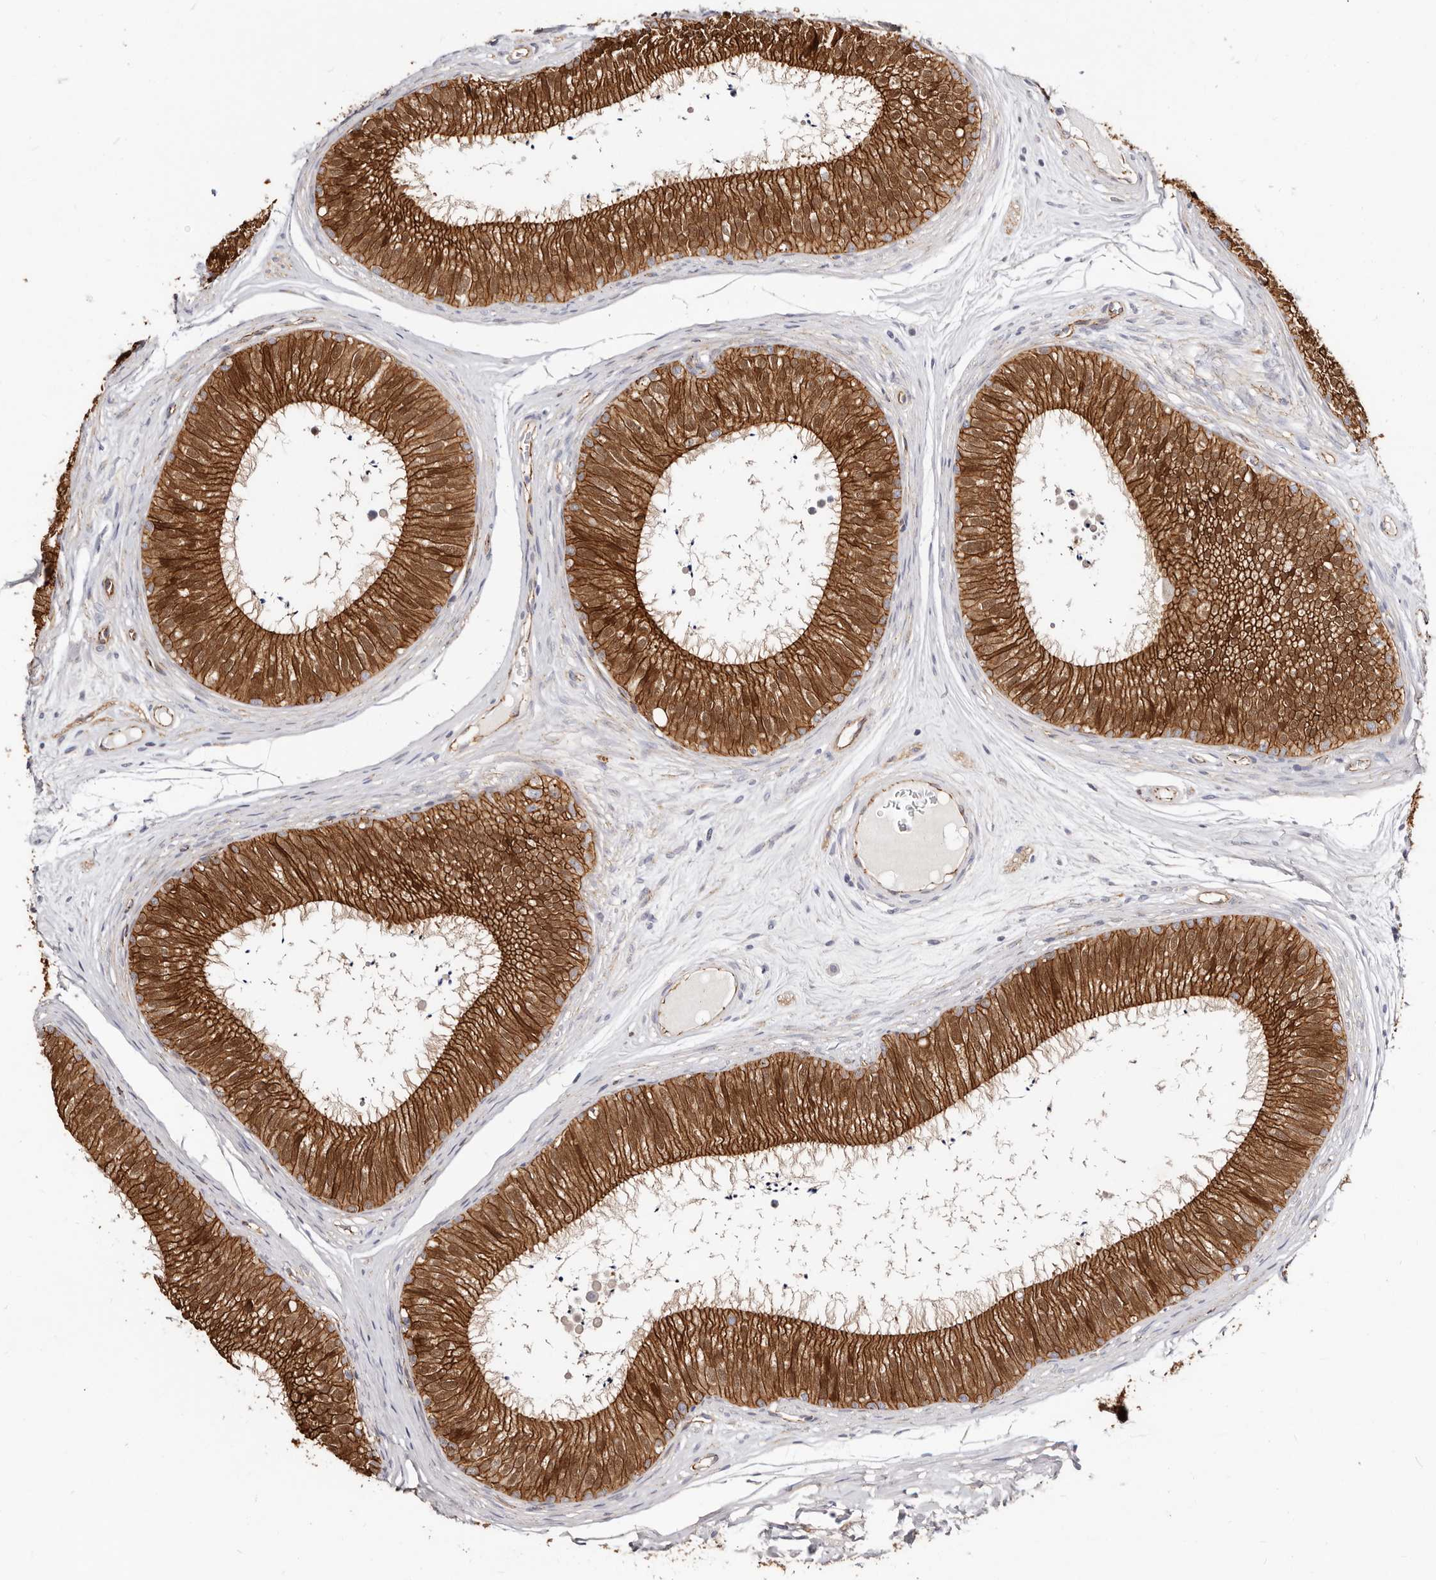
{"staining": {"intensity": "strong", "quantity": ">75%", "location": "cytoplasmic/membranous"}, "tissue": "epididymis", "cell_type": "Glandular cells", "image_type": "normal", "snomed": [{"axis": "morphology", "description": "Normal tissue, NOS"}, {"axis": "topography", "description": "Epididymis"}], "caption": "Immunohistochemical staining of benign epididymis reveals high levels of strong cytoplasmic/membranous positivity in approximately >75% of glandular cells.", "gene": "CTNNB1", "patient": {"sex": "male", "age": 29}}